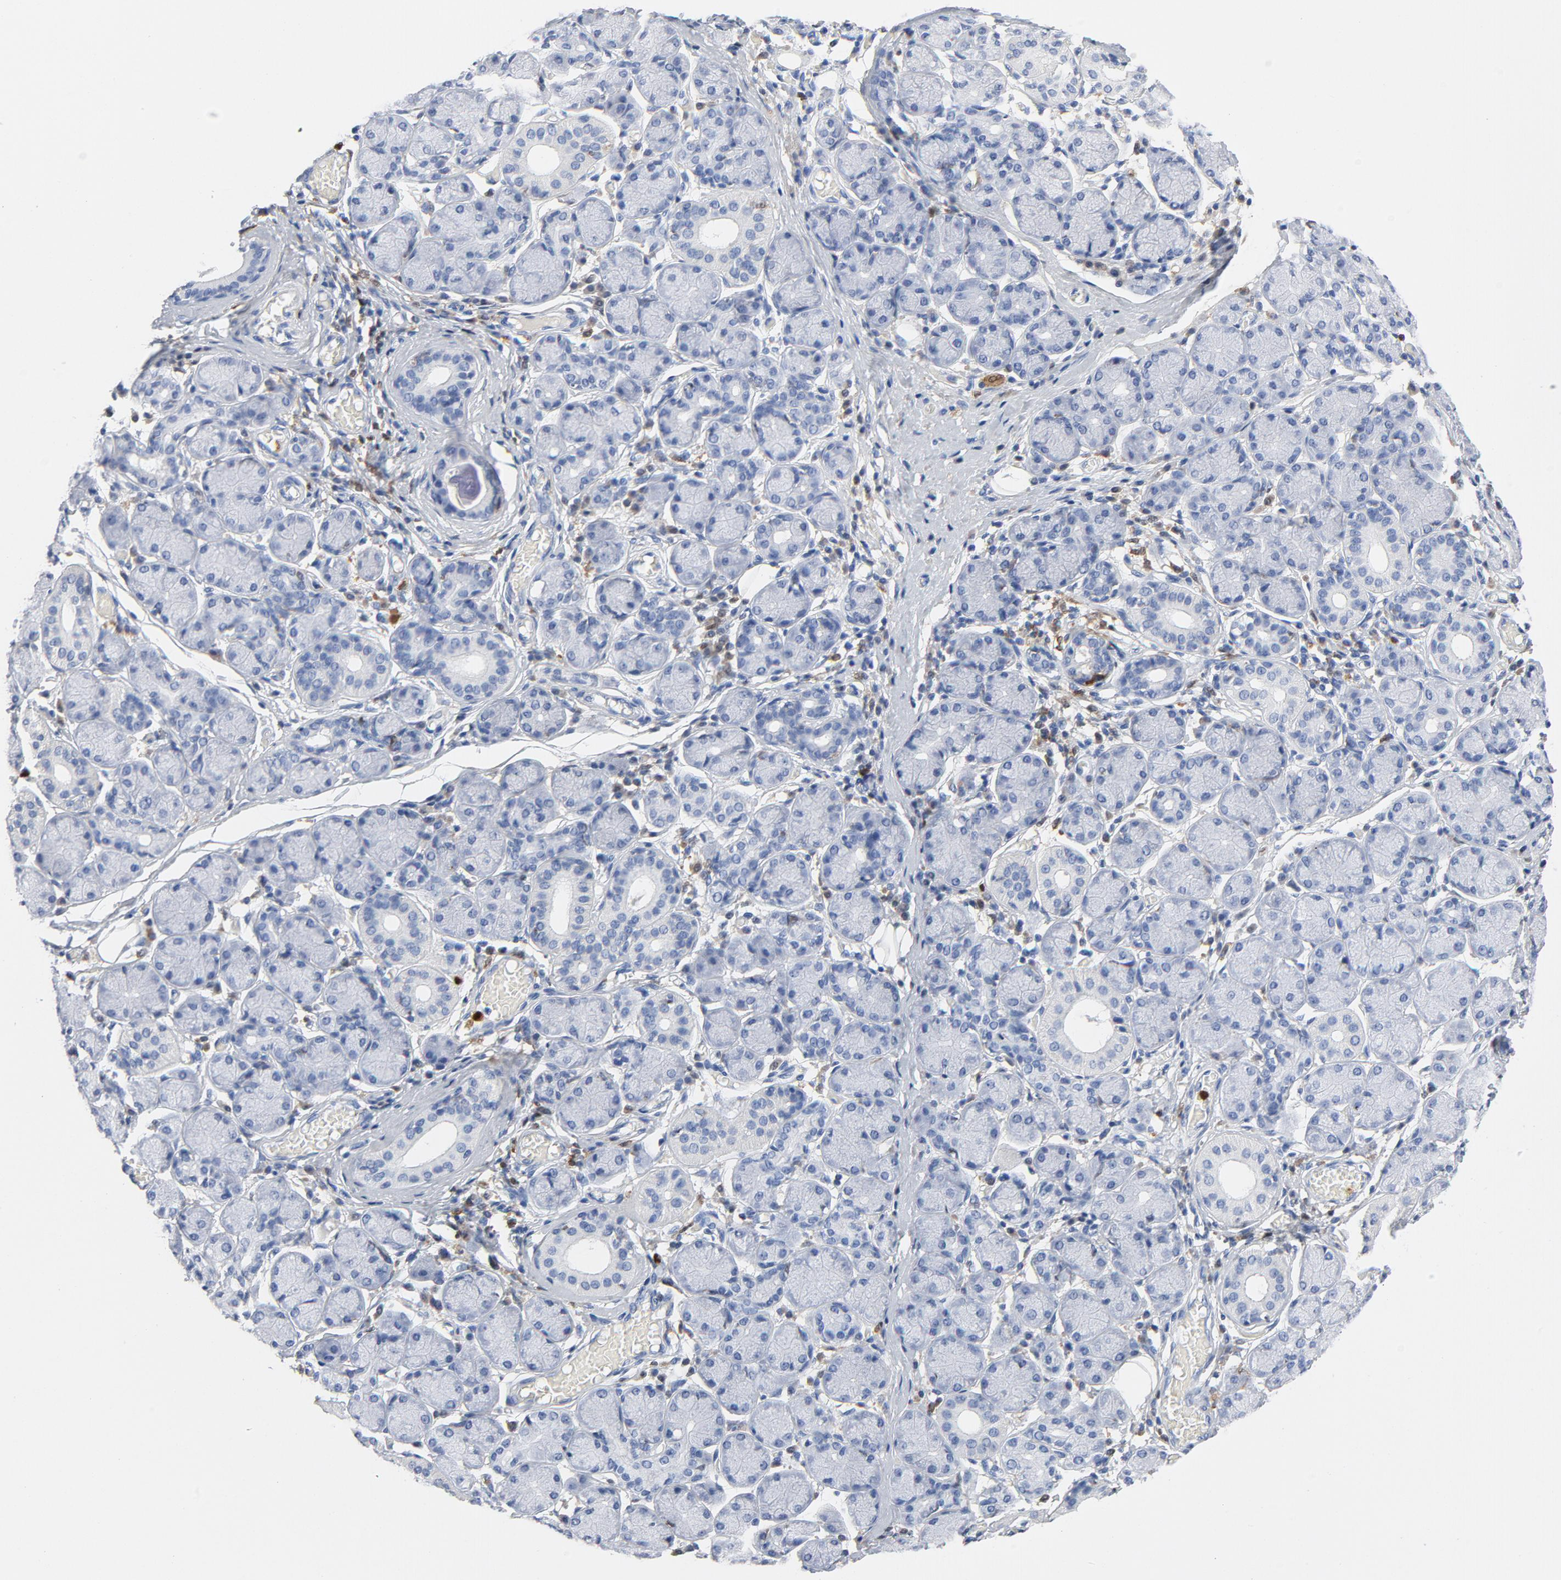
{"staining": {"intensity": "negative", "quantity": "none", "location": "none"}, "tissue": "salivary gland", "cell_type": "Glandular cells", "image_type": "normal", "snomed": [{"axis": "morphology", "description": "Normal tissue, NOS"}, {"axis": "topography", "description": "Salivary gland"}], "caption": "Normal salivary gland was stained to show a protein in brown. There is no significant positivity in glandular cells.", "gene": "NCF1", "patient": {"sex": "female", "age": 24}}